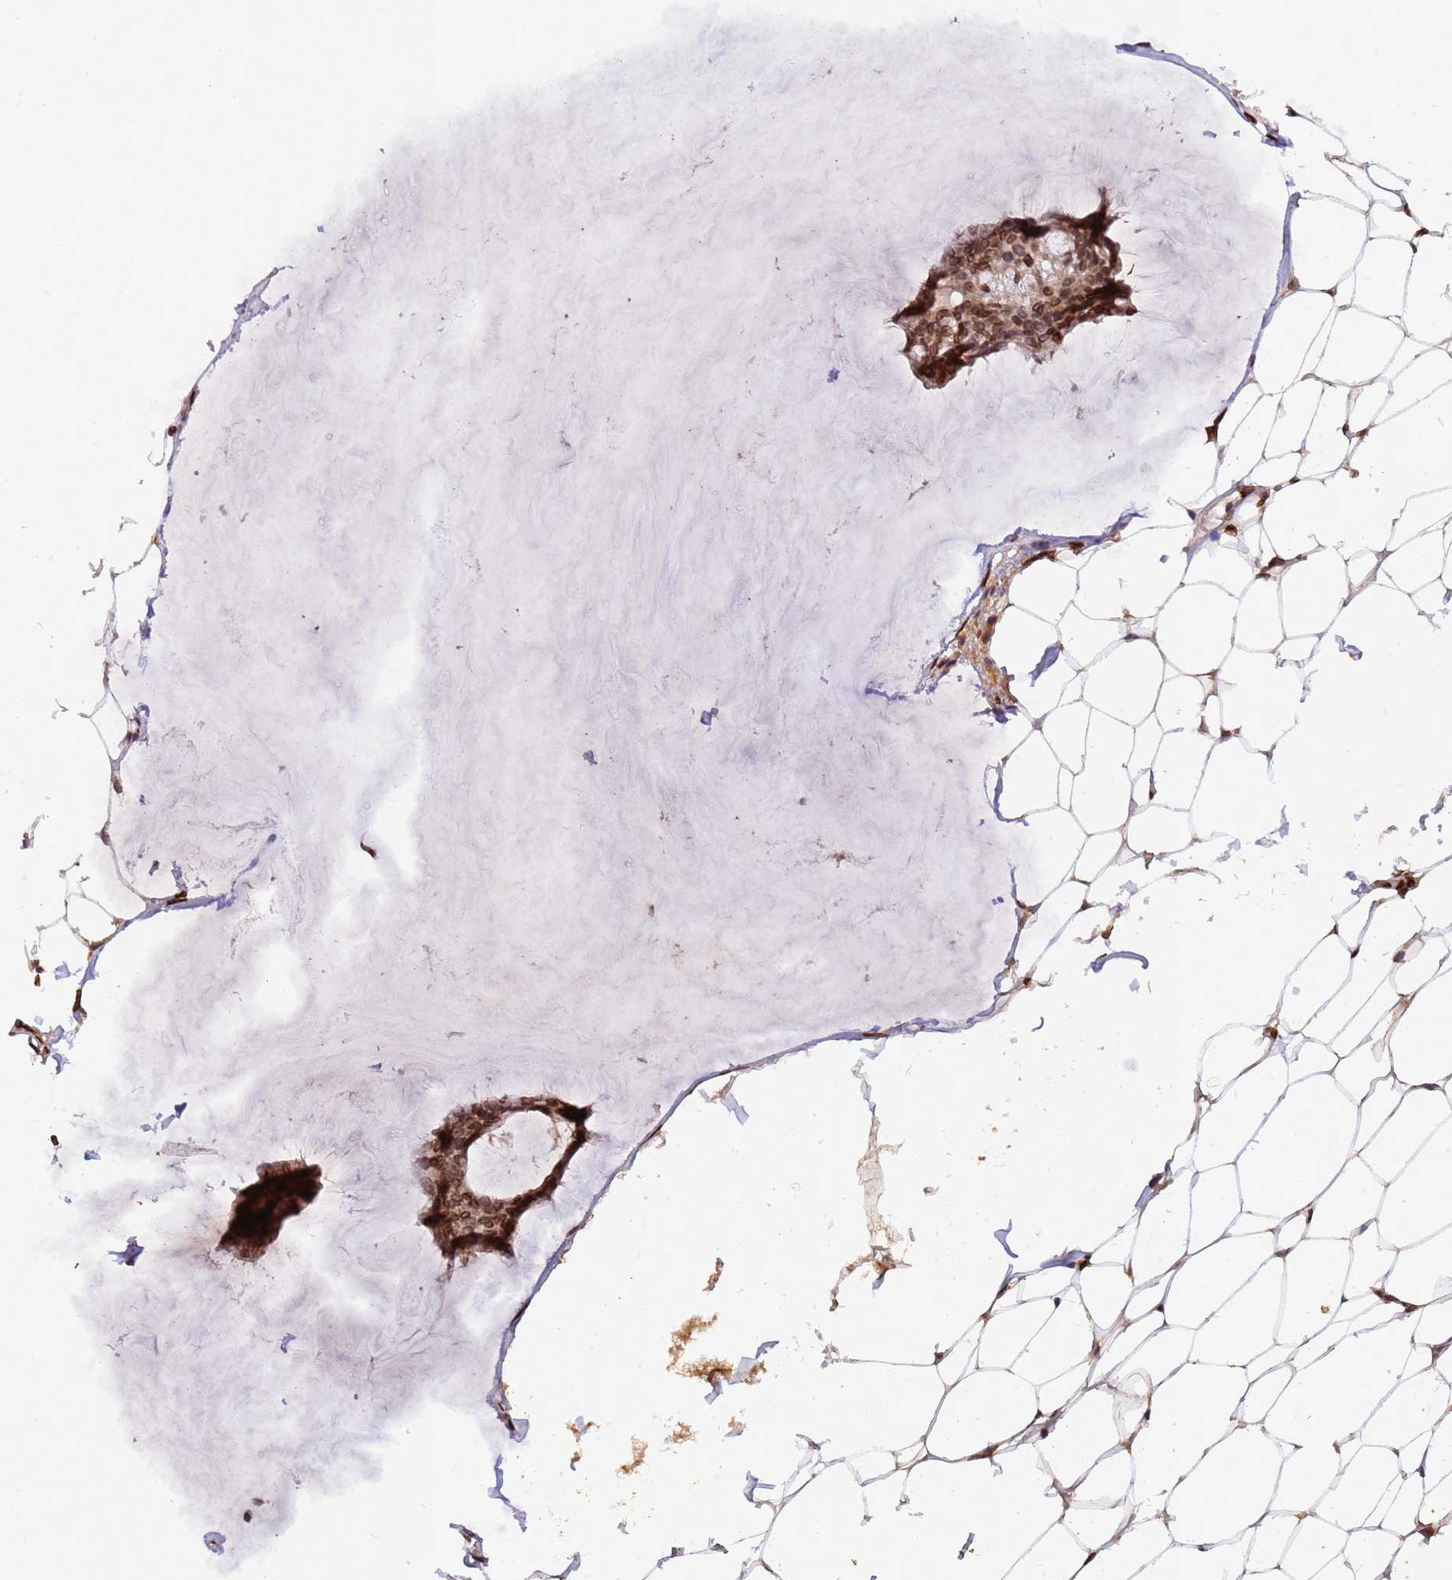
{"staining": {"intensity": "moderate", "quantity": ">75%", "location": "cytoplasmic/membranous,nuclear"}, "tissue": "breast cancer", "cell_type": "Tumor cells", "image_type": "cancer", "snomed": [{"axis": "morphology", "description": "Duct carcinoma"}, {"axis": "topography", "description": "Breast"}], "caption": "This is a photomicrograph of immunohistochemistry (IHC) staining of breast cancer (intraductal carcinoma), which shows moderate expression in the cytoplasmic/membranous and nuclear of tumor cells.", "gene": "GPR135", "patient": {"sex": "female", "age": 93}}